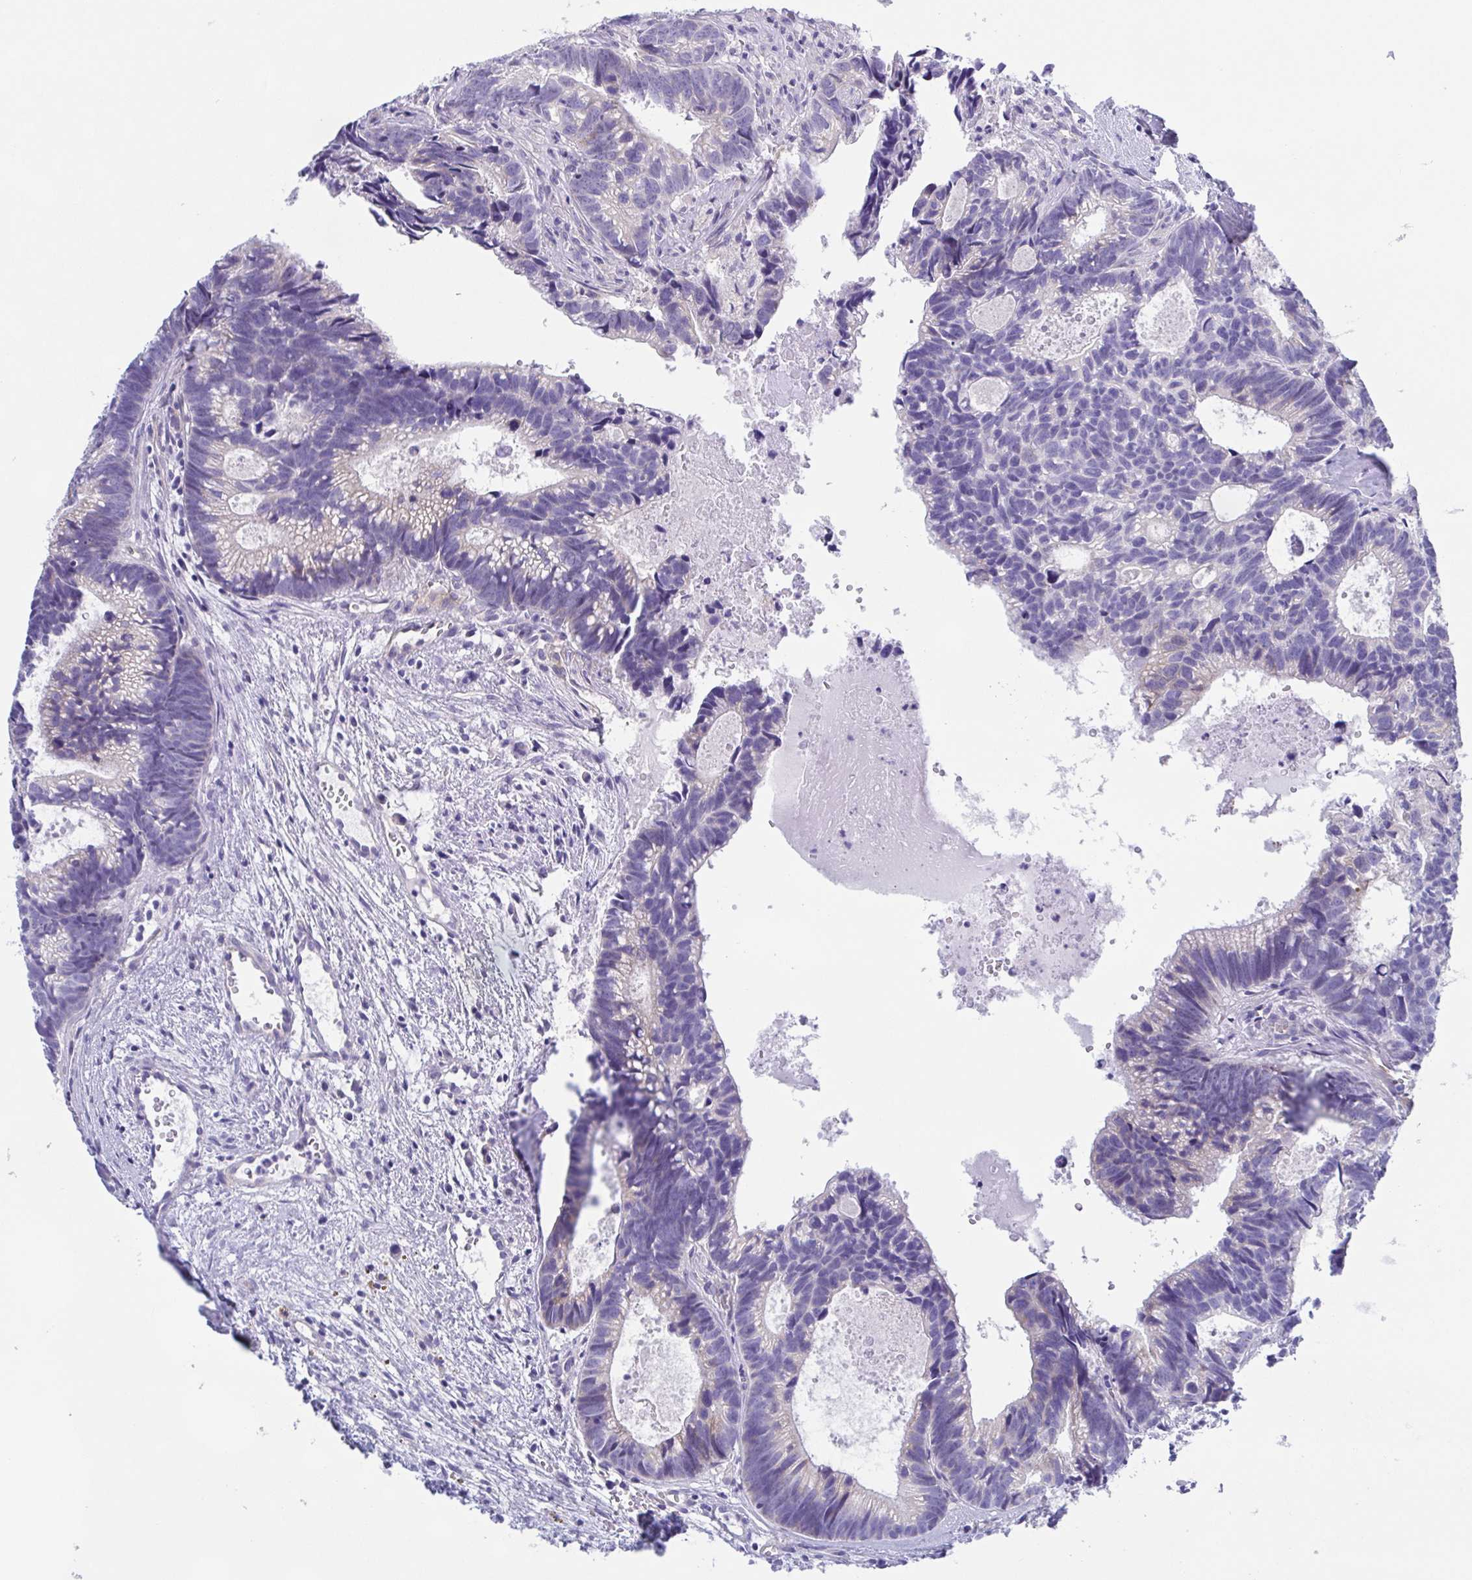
{"staining": {"intensity": "moderate", "quantity": "<25%", "location": "cytoplasmic/membranous"}, "tissue": "head and neck cancer", "cell_type": "Tumor cells", "image_type": "cancer", "snomed": [{"axis": "morphology", "description": "Adenocarcinoma, NOS"}, {"axis": "topography", "description": "Head-Neck"}], "caption": "Head and neck cancer (adenocarcinoma) stained with a brown dye reveals moderate cytoplasmic/membranous positive staining in about <25% of tumor cells.", "gene": "MUCL3", "patient": {"sex": "male", "age": 62}}